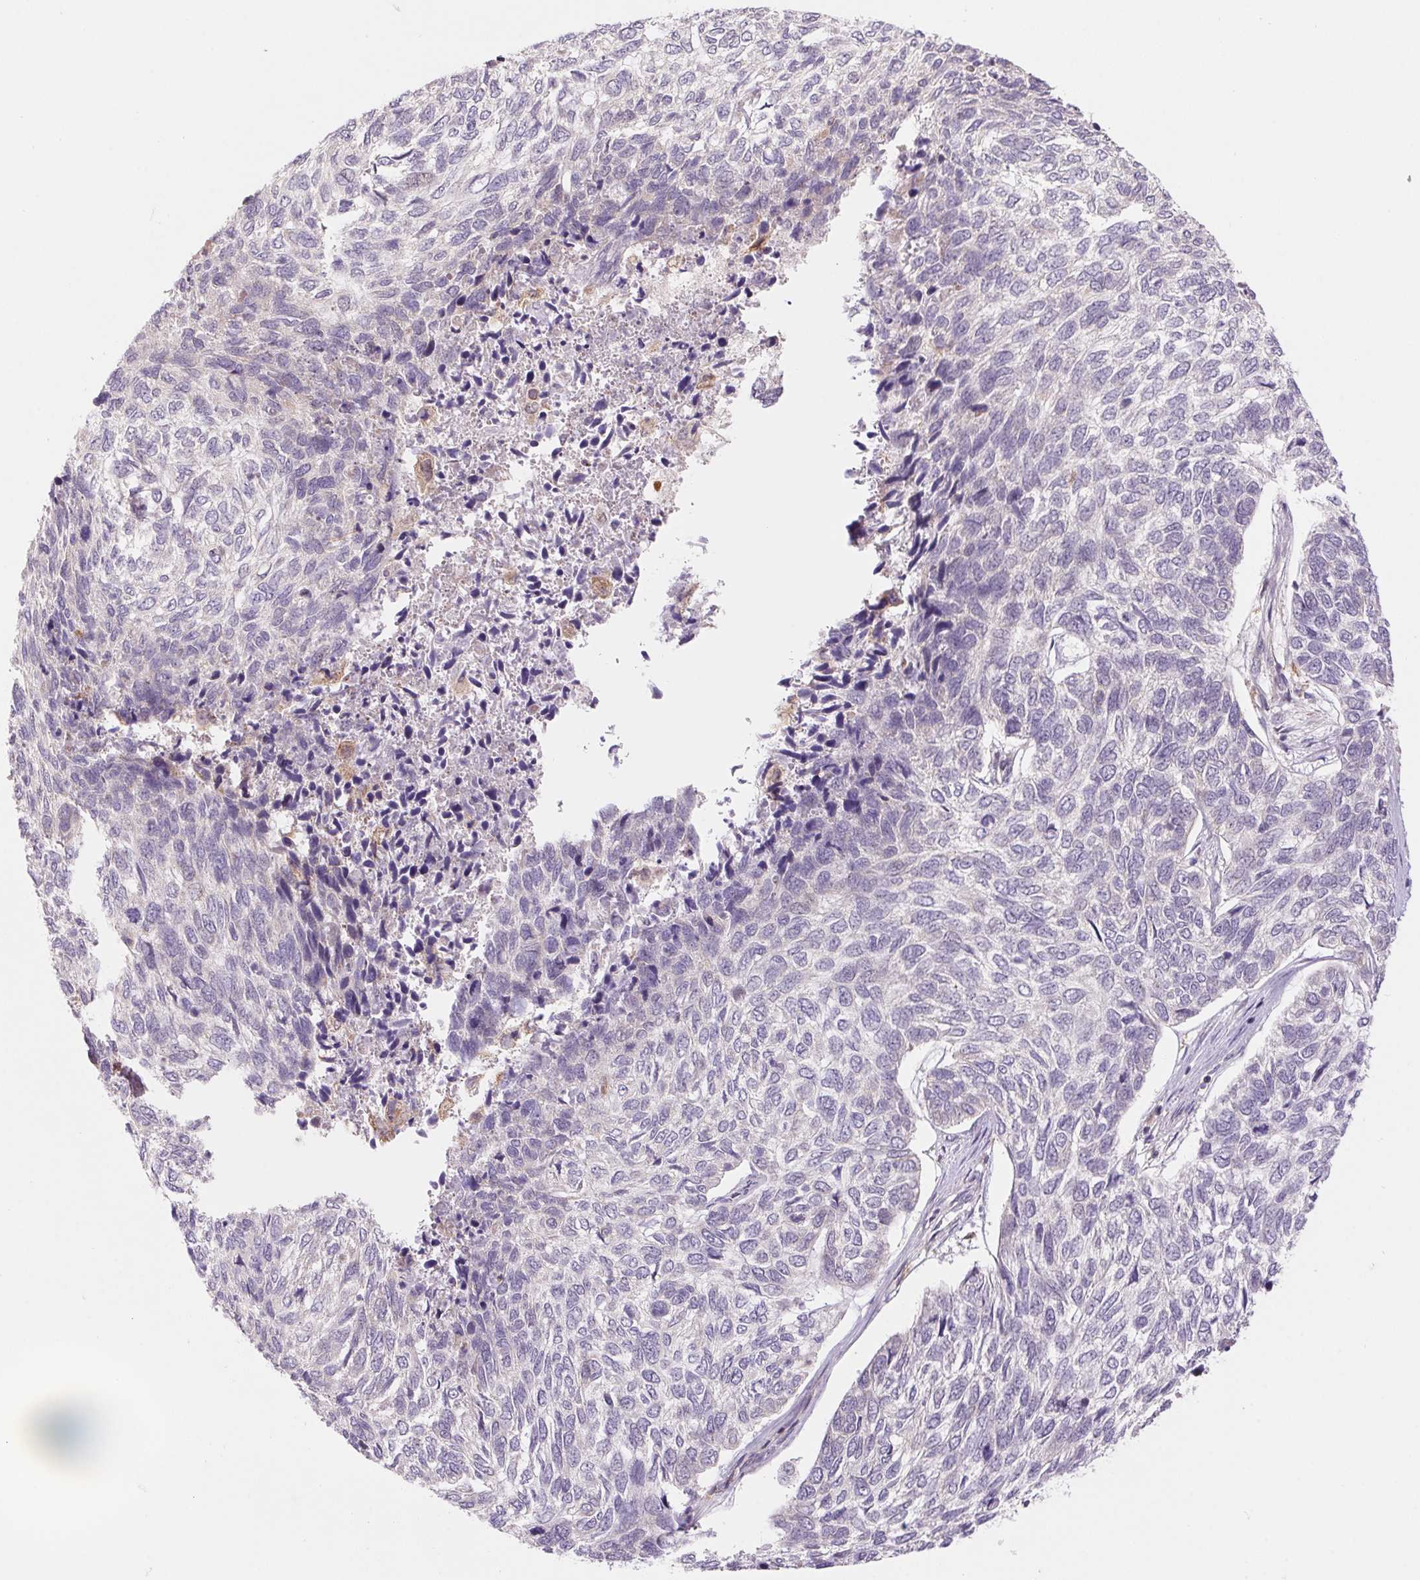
{"staining": {"intensity": "negative", "quantity": "none", "location": "none"}, "tissue": "skin cancer", "cell_type": "Tumor cells", "image_type": "cancer", "snomed": [{"axis": "morphology", "description": "Basal cell carcinoma"}, {"axis": "topography", "description": "Skin"}], "caption": "DAB (3,3'-diaminobenzidine) immunohistochemical staining of human skin cancer demonstrates no significant staining in tumor cells.", "gene": "KLHL20", "patient": {"sex": "female", "age": 65}}